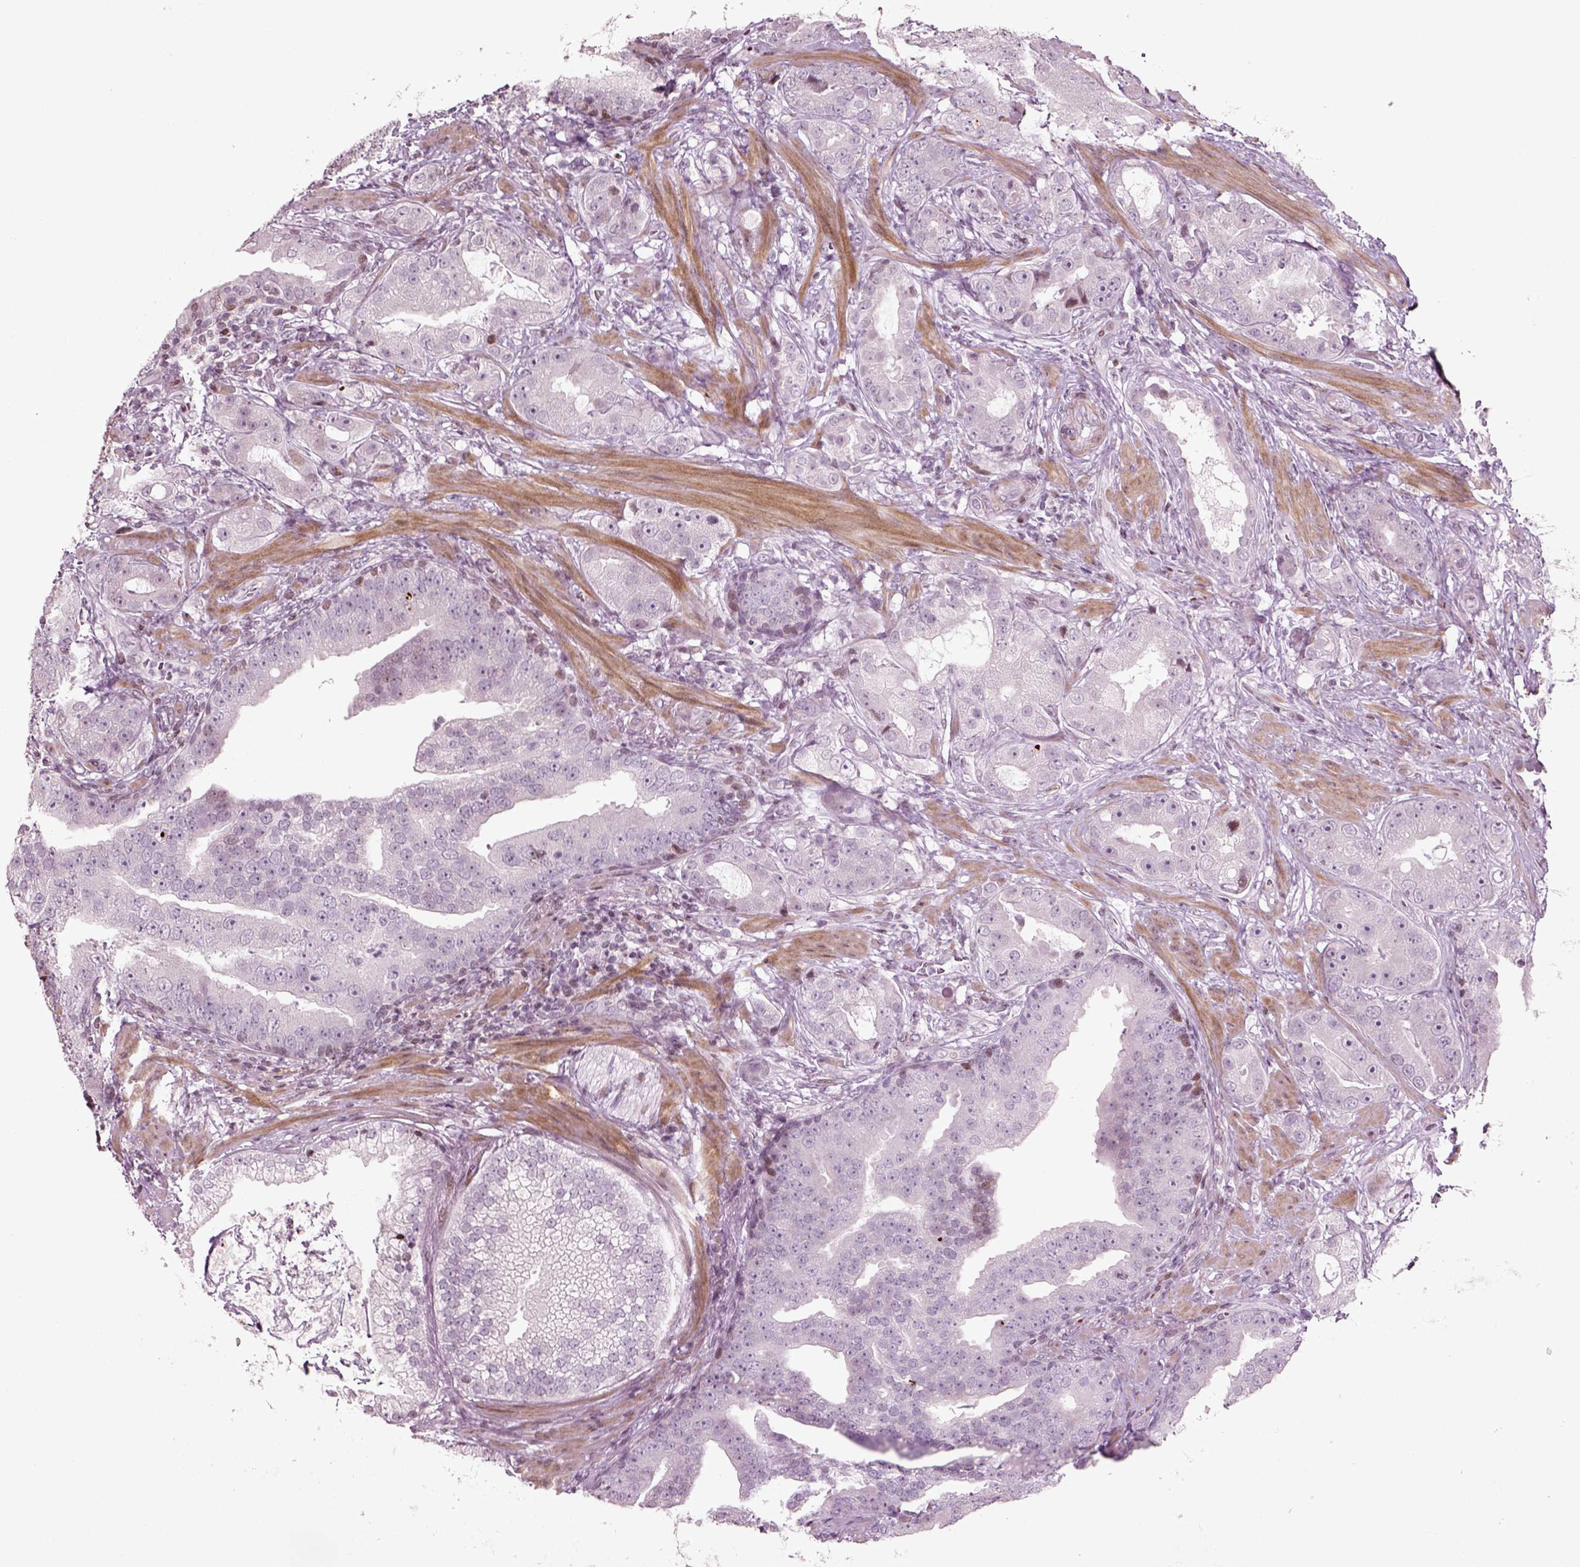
{"staining": {"intensity": "negative", "quantity": "none", "location": "none"}, "tissue": "prostate cancer", "cell_type": "Tumor cells", "image_type": "cancer", "snomed": [{"axis": "morphology", "description": "Adenocarcinoma, NOS"}, {"axis": "topography", "description": "Prostate"}], "caption": "Histopathology image shows no protein expression in tumor cells of prostate cancer (adenocarcinoma) tissue.", "gene": "HEYL", "patient": {"sex": "male", "age": 57}}